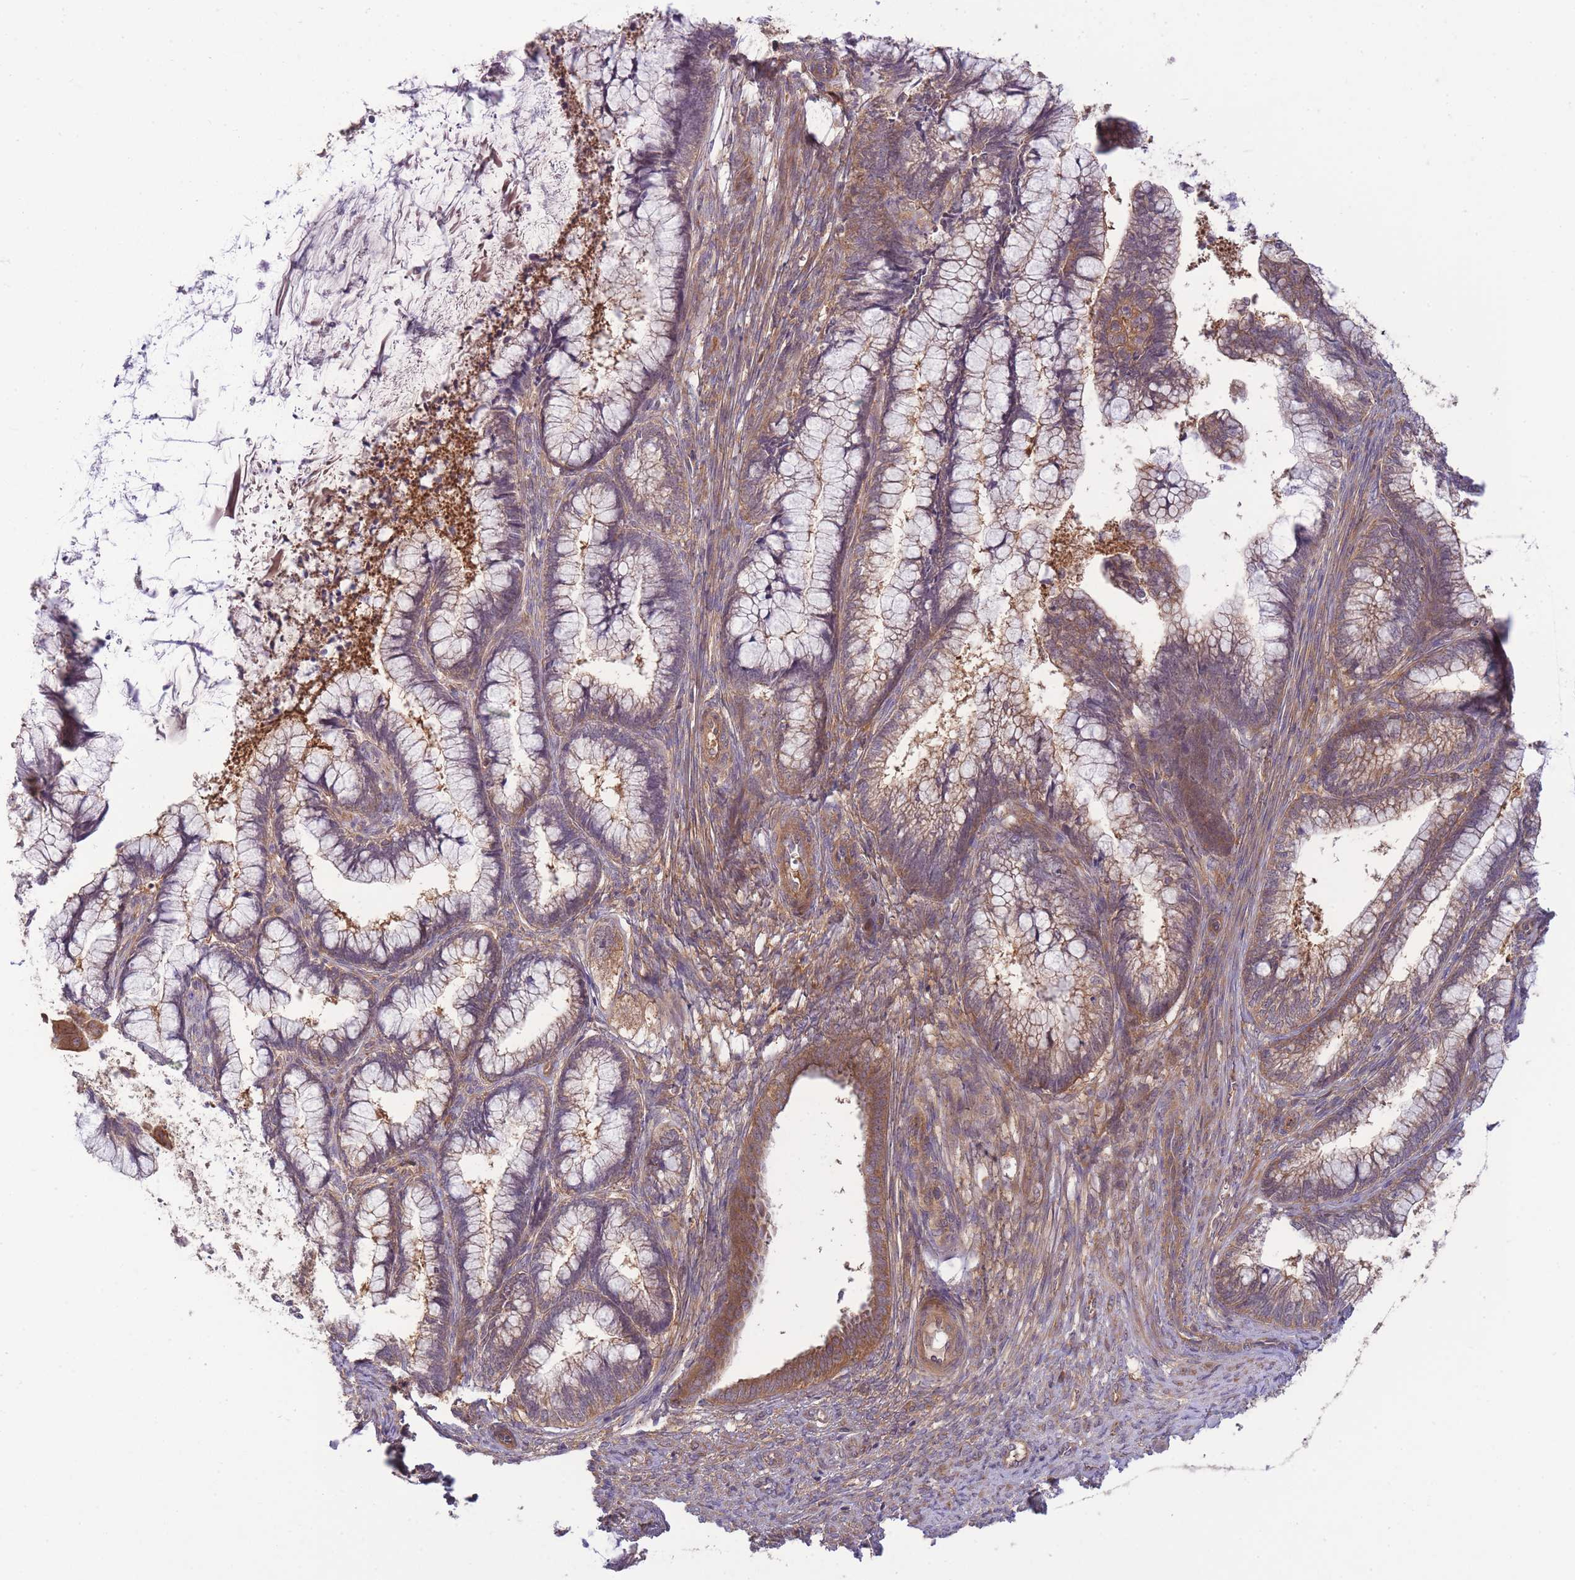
{"staining": {"intensity": "weak", "quantity": "<25%", "location": "cytoplasmic/membranous"}, "tissue": "cervical cancer", "cell_type": "Tumor cells", "image_type": "cancer", "snomed": [{"axis": "morphology", "description": "Adenocarcinoma, NOS"}, {"axis": "topography", "description": "Cervix"}], "caption": "Human cervical cancer stained for a protein using immunohistochemistry demonstrates no staining in tumor cells.", "gene": "PFDN6", "patient": {"sex": "female", "age": 44}}